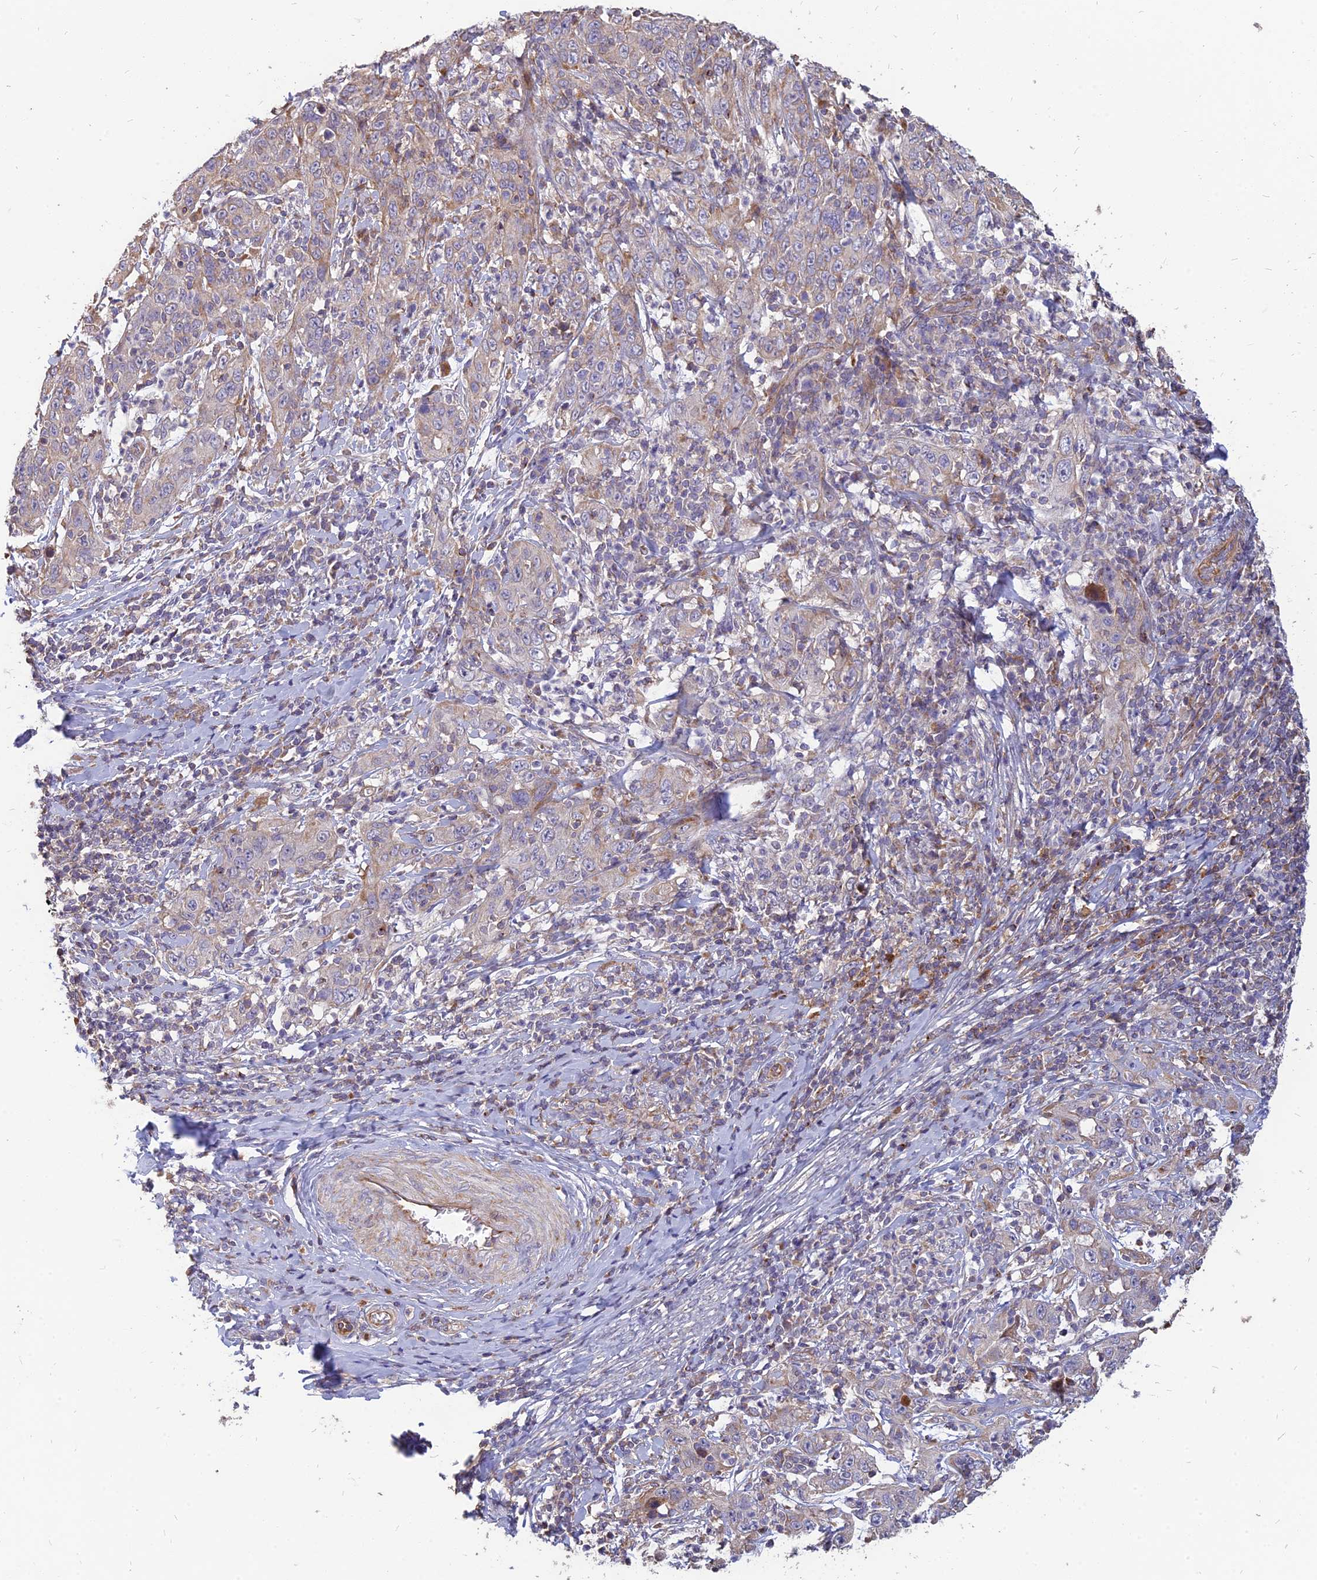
{"staining": {"intensity": "weak", "quantity": "<25%", "location": "cytoplasmic/membranous"}, "tissue": "cervical cancer", "cell_type": "Tumor cells", "image_type": "cancer", "snomed": [{"axis": "morphology", "description": "Squamous cell carcinoma, NOS"}, {"axis": "topography", "description": "Cervix"}], "caption": "Immunohistochemistry histopathology image of human cervical cancer (squamous cell carcinoma) stained for a protein (brown), which reveals no staining in tumor cells.", "gene": "ST3GAL6", "patient": {"sex": "female", "age": 46}}